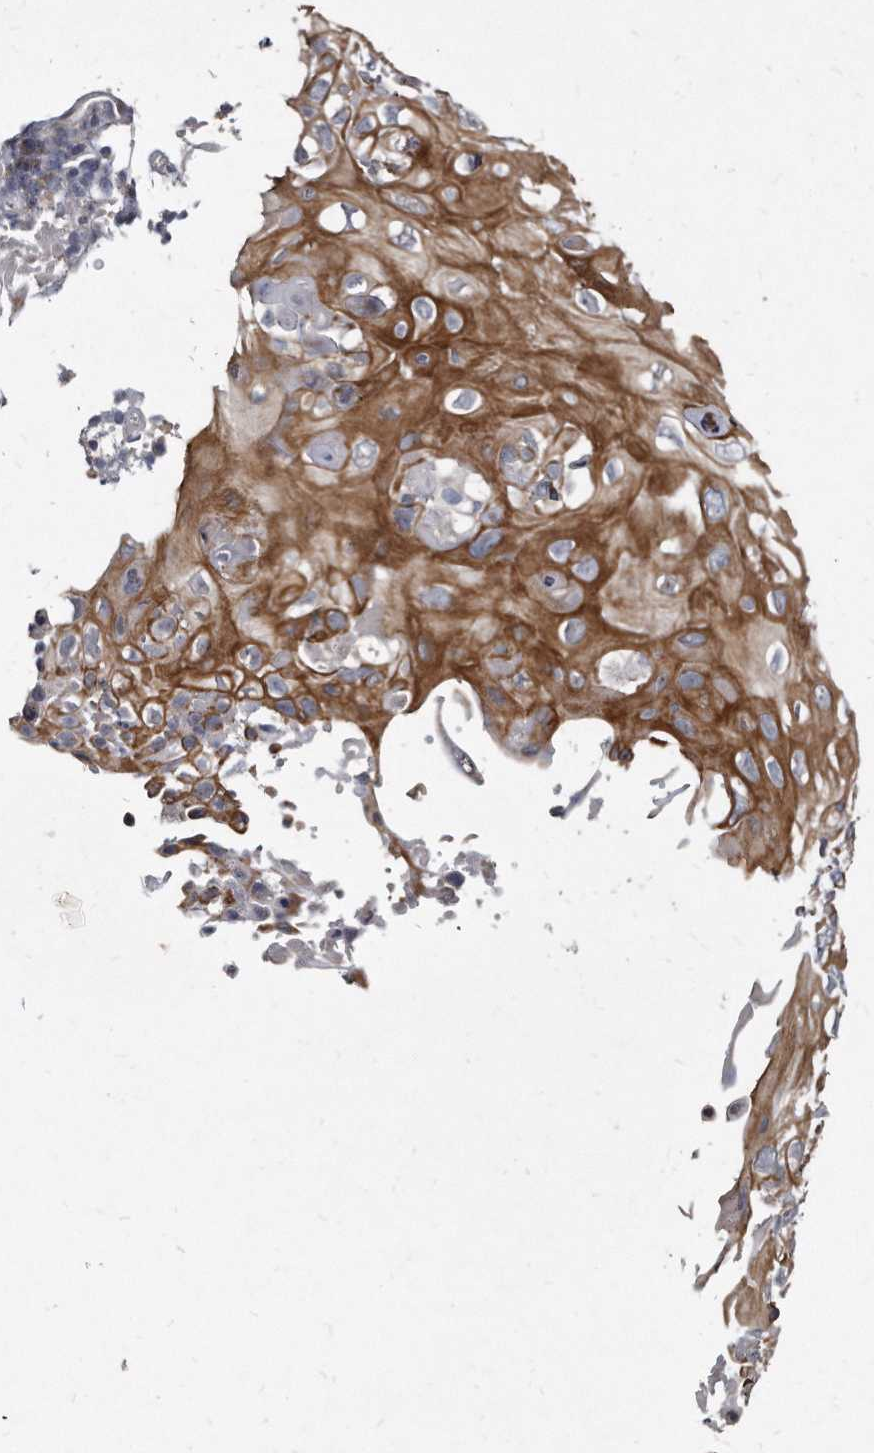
{"staining": {"intensity": "moderate", "quantity": ">75%", "location": "cytoplasmic/membranous"}, "tissue": "cervical cancer", "cell_type": "Tumor cells", "image_type": "cancer", "snomed": [{"axis": "morphology", "description": "Squamous cell carcinoma, NOS"}, {"axis": "topography", "description": "Cervix"}], "caption": "This image displays cervical squamous cell carcinoma stained with immunohistochemistry to label a protein in brown. The cytoplasmic/membranous of tumor cells show moderate positivity for the protein. Nuclei are counter-stained blue.", "gene": "KLHDC3", "patient": {"sex": "female", "age": 74}}